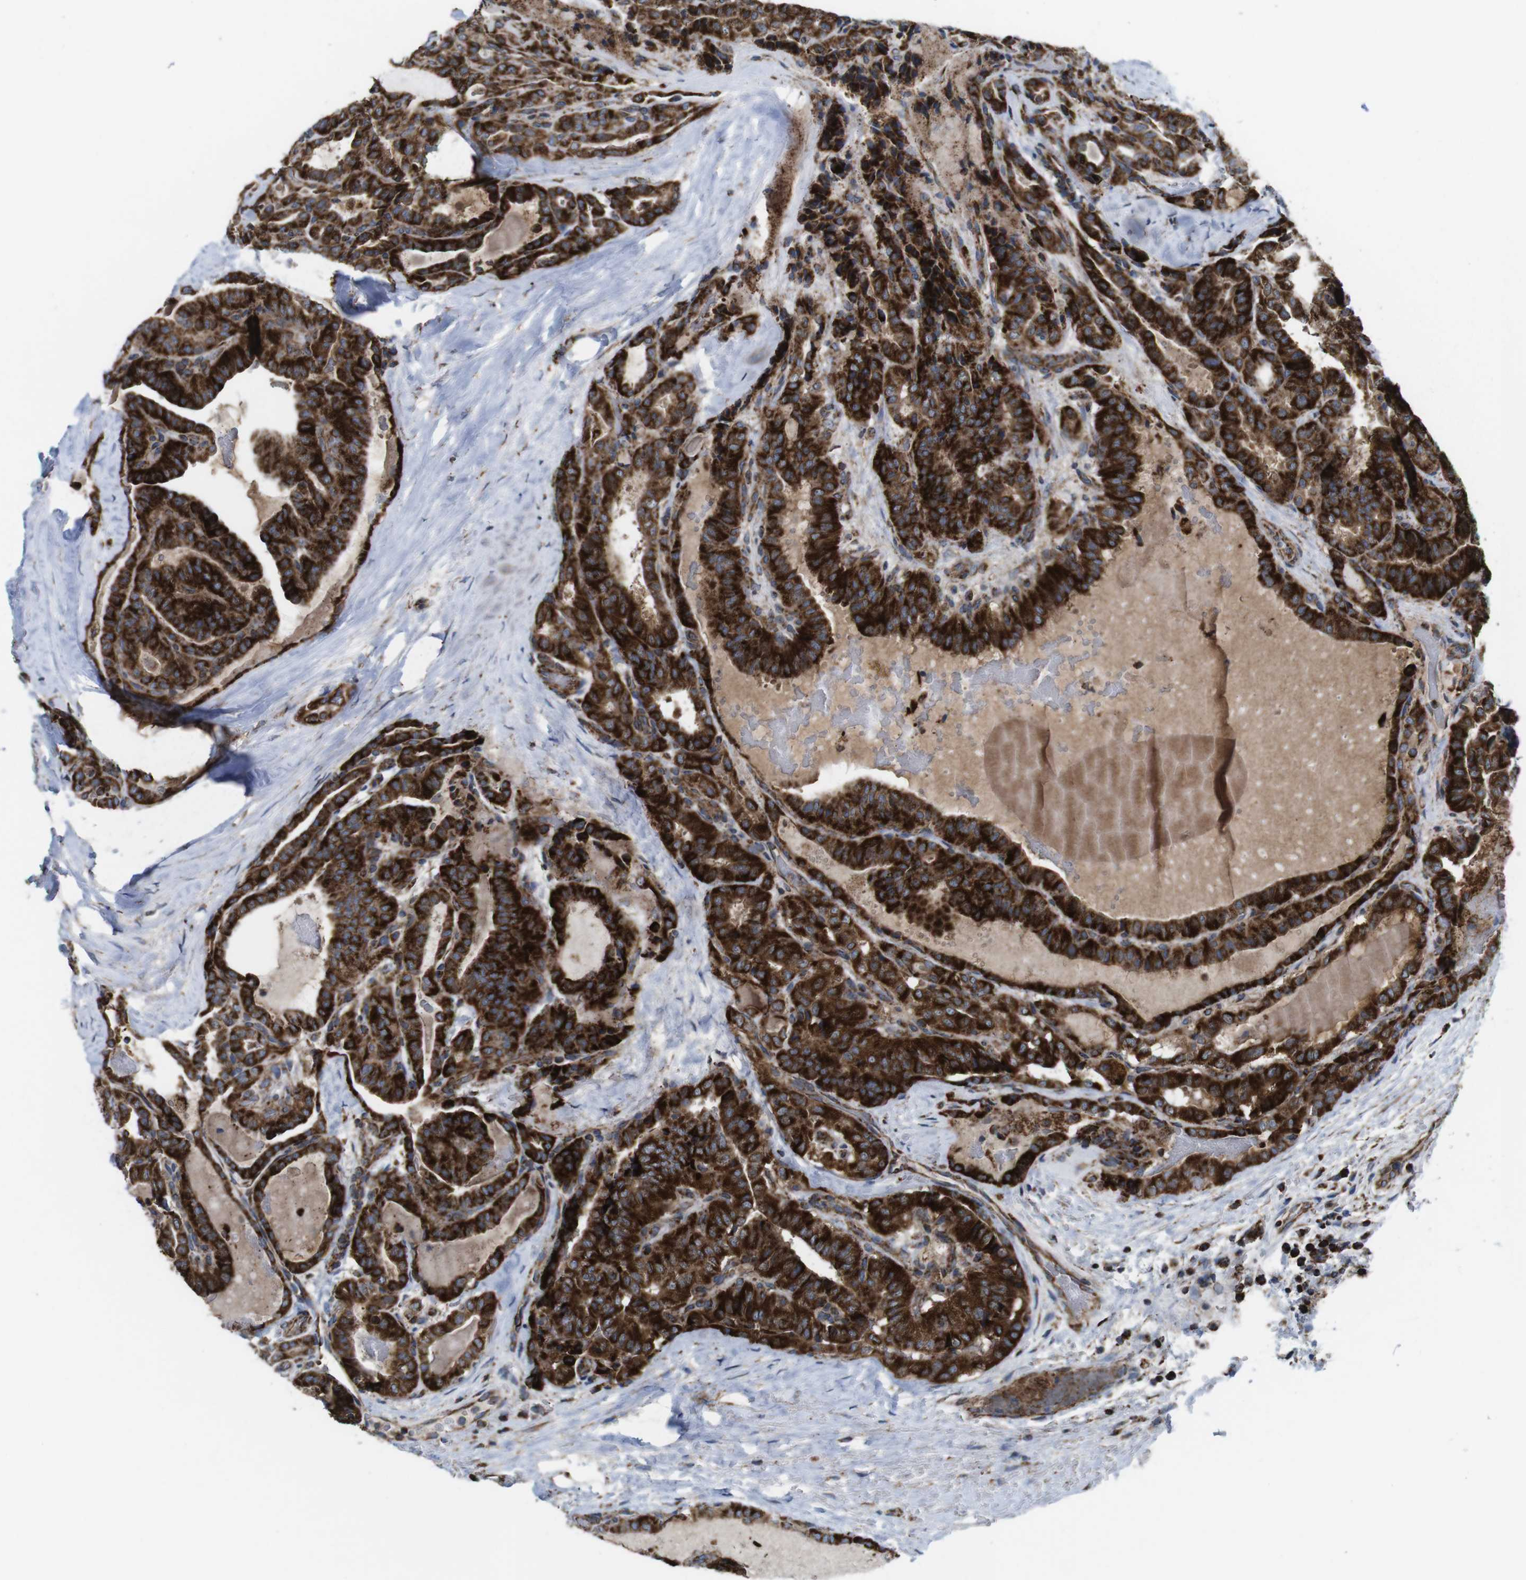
{"staining": {"intensity": "strong", "quantity": ">75%", "location": "cytoplasmic/membranous"}, "tissue": "thyroid cancer", "cell_type": "Tumor cells", "image_type": "cancer", "snomed": [{"axis": "morphology", "description": "Papillary adenocarcinoma, NOS"}, {"axis": "topography", "description": "Thyroid gland"}], "caption": "Strong cytoplasmic/membranous expression is appreciated in about >75% of tumor cells in thyroid papillary adenocarcinoma.", "gene": "HK1", "patient": {"sex": "male", "age": 77}}